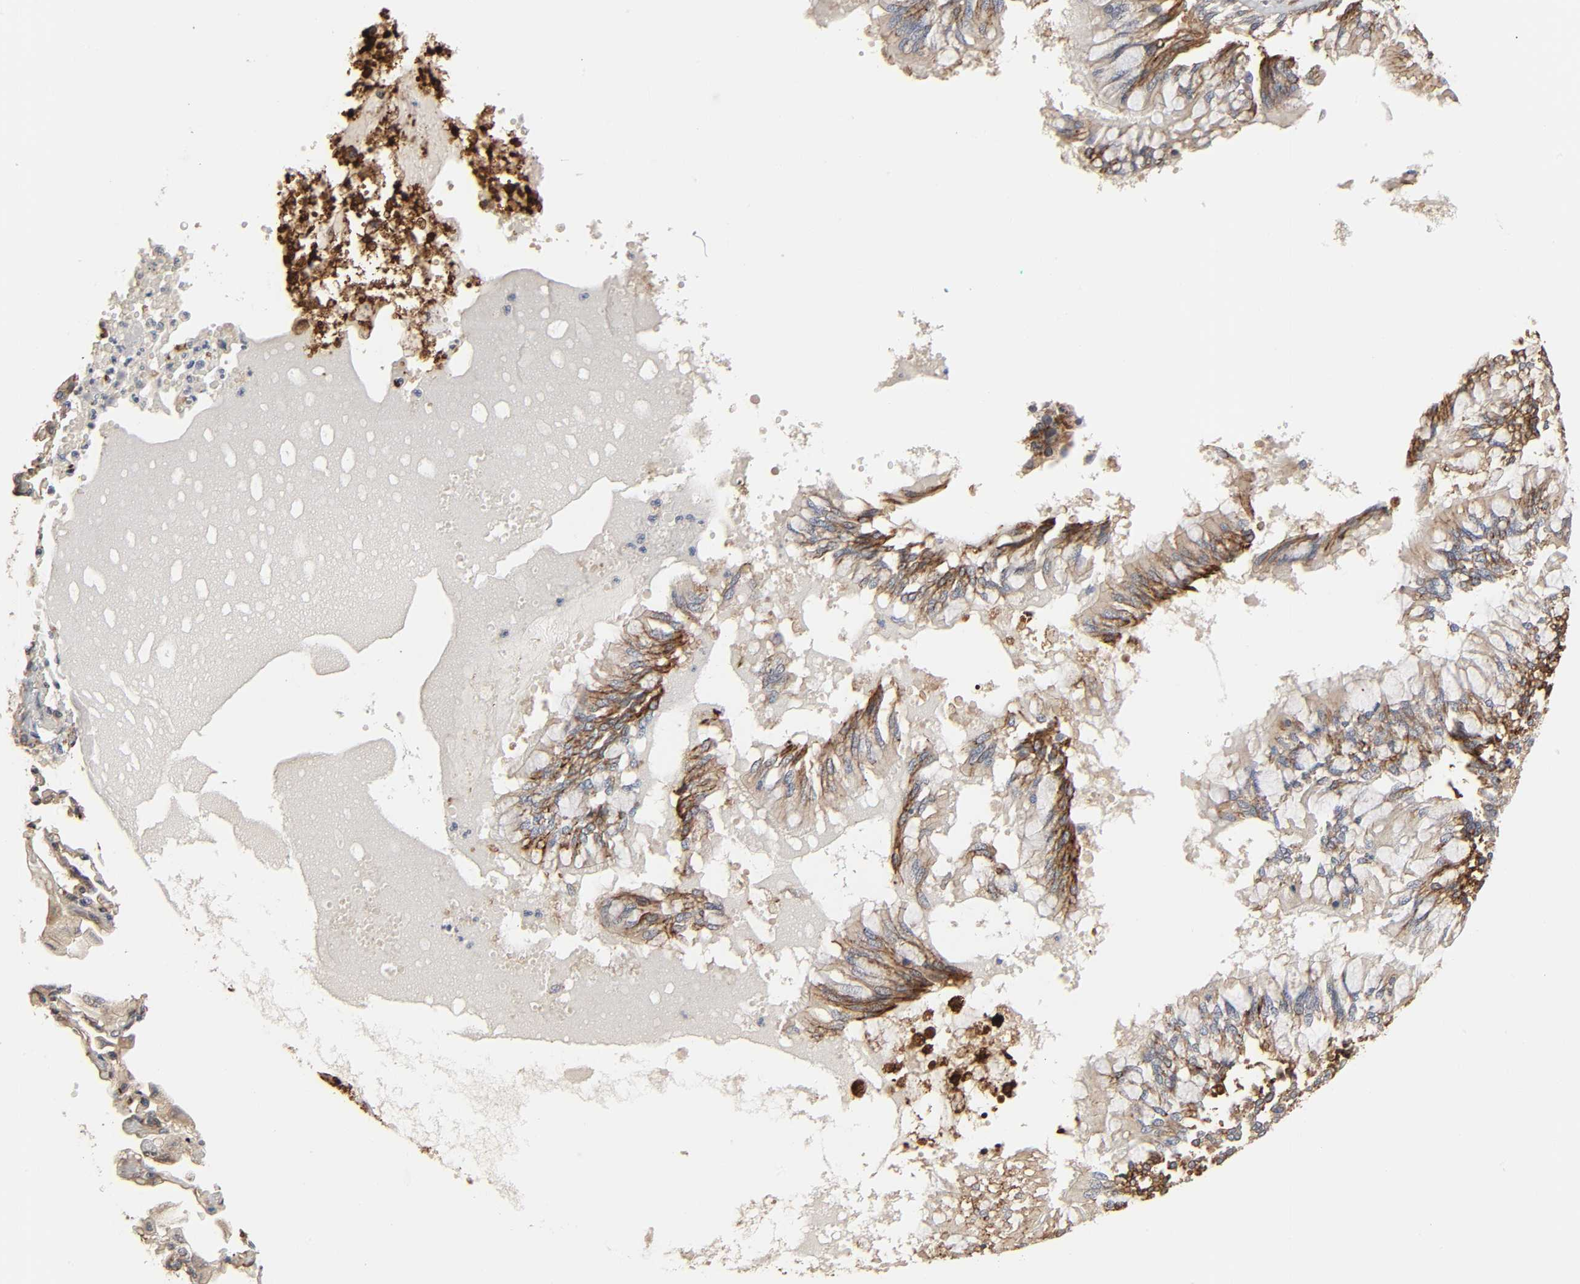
{"staining": {"intensity": "moderate", "quantity": ">75%", "location": "cytoplasmic/membranous"}, "tissue": "bronchus", "cell_type": "Respiratory epithelial cells", "image_type": "normal", "snomed": [{"axis": "morphology", "description": "Normal tissue, NOS"}, {"axis": "topography", "description": "Cartilage tissue"}, {"axis": "topography", "description": "Bronchus"}, {"axis": "topography", "description": "Lung"}, {"axis": "topography", "description": "Peripheral nerve tissue"}], "caption": "IHC of normal human bronchus exhibits medium levels of moderate cytoplasmic/membranous expression in approximately >75% of respiratory epithelial cells.", "gene": "NDRG2", "patient": {"sex": "female", "age": 49}}